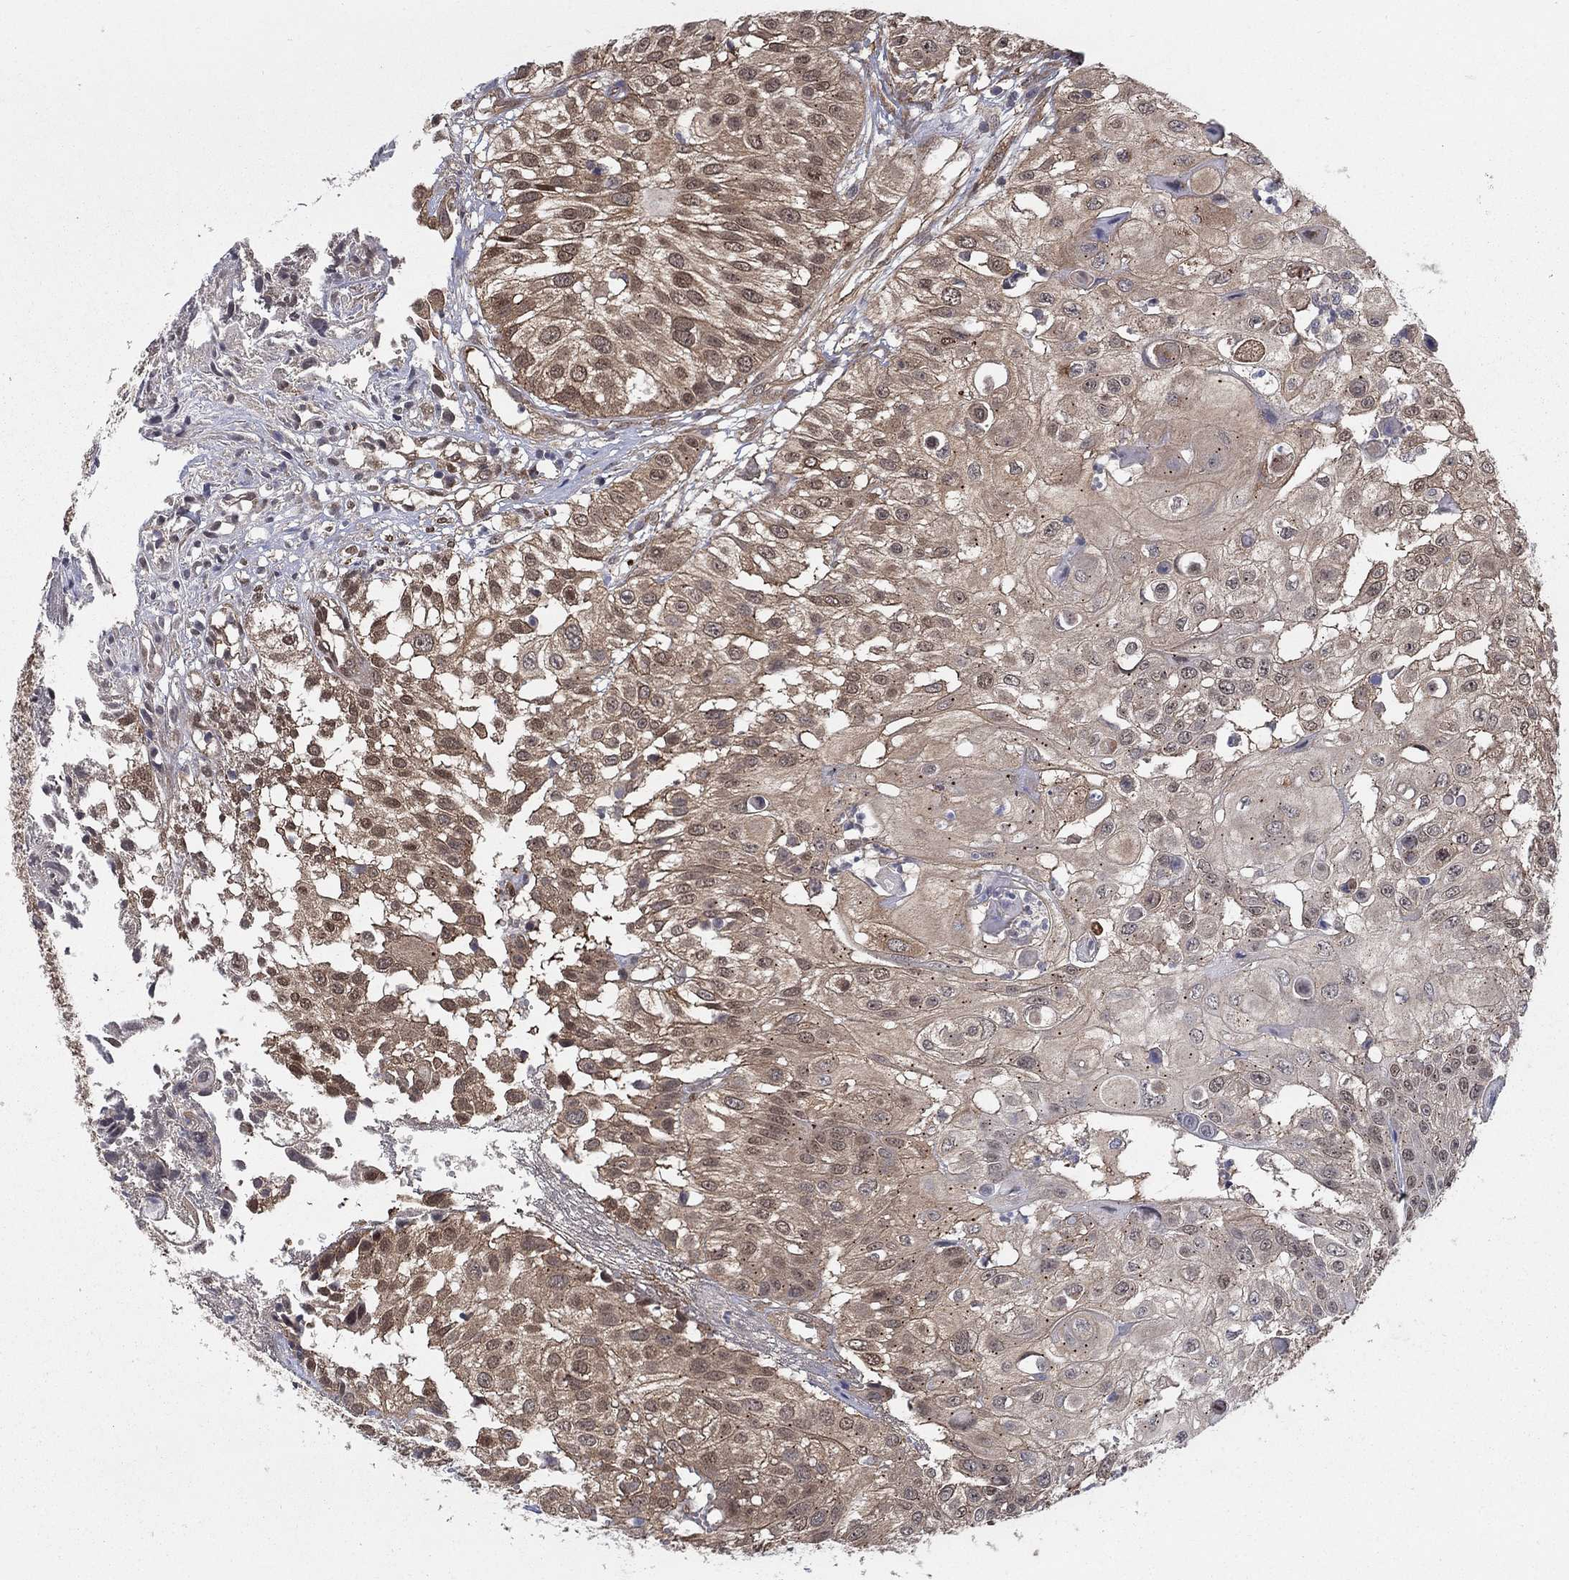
{"staining": {"intensity": "moderate", "quantity": "25%-75%", "location": "cytoplasmic/membranous,nuclear"}, "tissue": "urothelial cancer", "cell_type": "Tumor cells", "image_type": "cancer", "snomed": [{"axis": "morphology", "description": "Urothelial carcinoma, High grade"}, {"axis": "topography", "description": "Urinary bladder"}], "caption": "A brown stain shows moderate cytoplasmic/membranous and nuclear positivity of a protein in high-grade urothelial carcinoma tumor cells.", "gene": "SH3RF1", "patient": {"sex": "female", "age": 79}}